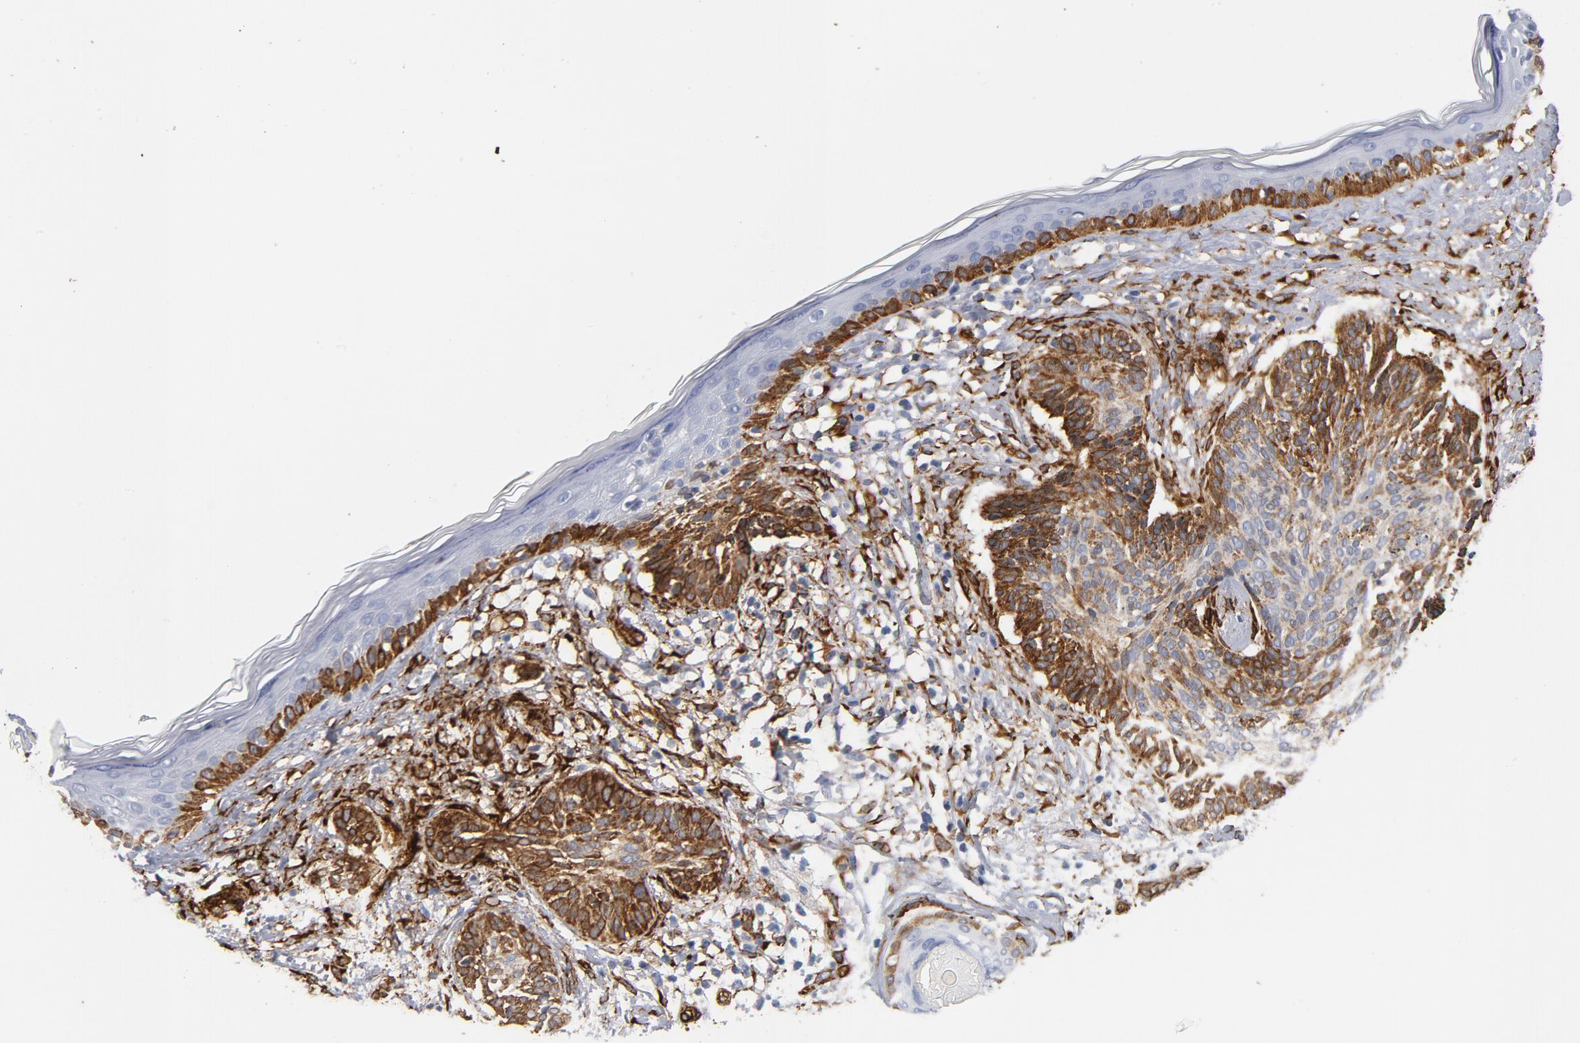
{"staining": {"intensity": "strong", "quantity": ">75%", "location": "cytoplasmic/membranous"}, "tissue": "skin cancer", "cell_type": "Tumor cells", "image_type": "cancer", "snomed": [{"axis": "morphology", "description": "Normal tissue, NOS"}, {"axis": "morphology", "description": "Basal cell carcinoma"}, {"axis": "topography", "description": "Skin"}], "caption": "The photomicrograph shows staining of basal cell carcinoma (skin), revealing strong cytoplasmic/membranous protein expression (brown color) within tumor cells.", "gene": "SERPINH1", "patient": {"sex": "male", "age": 63}}